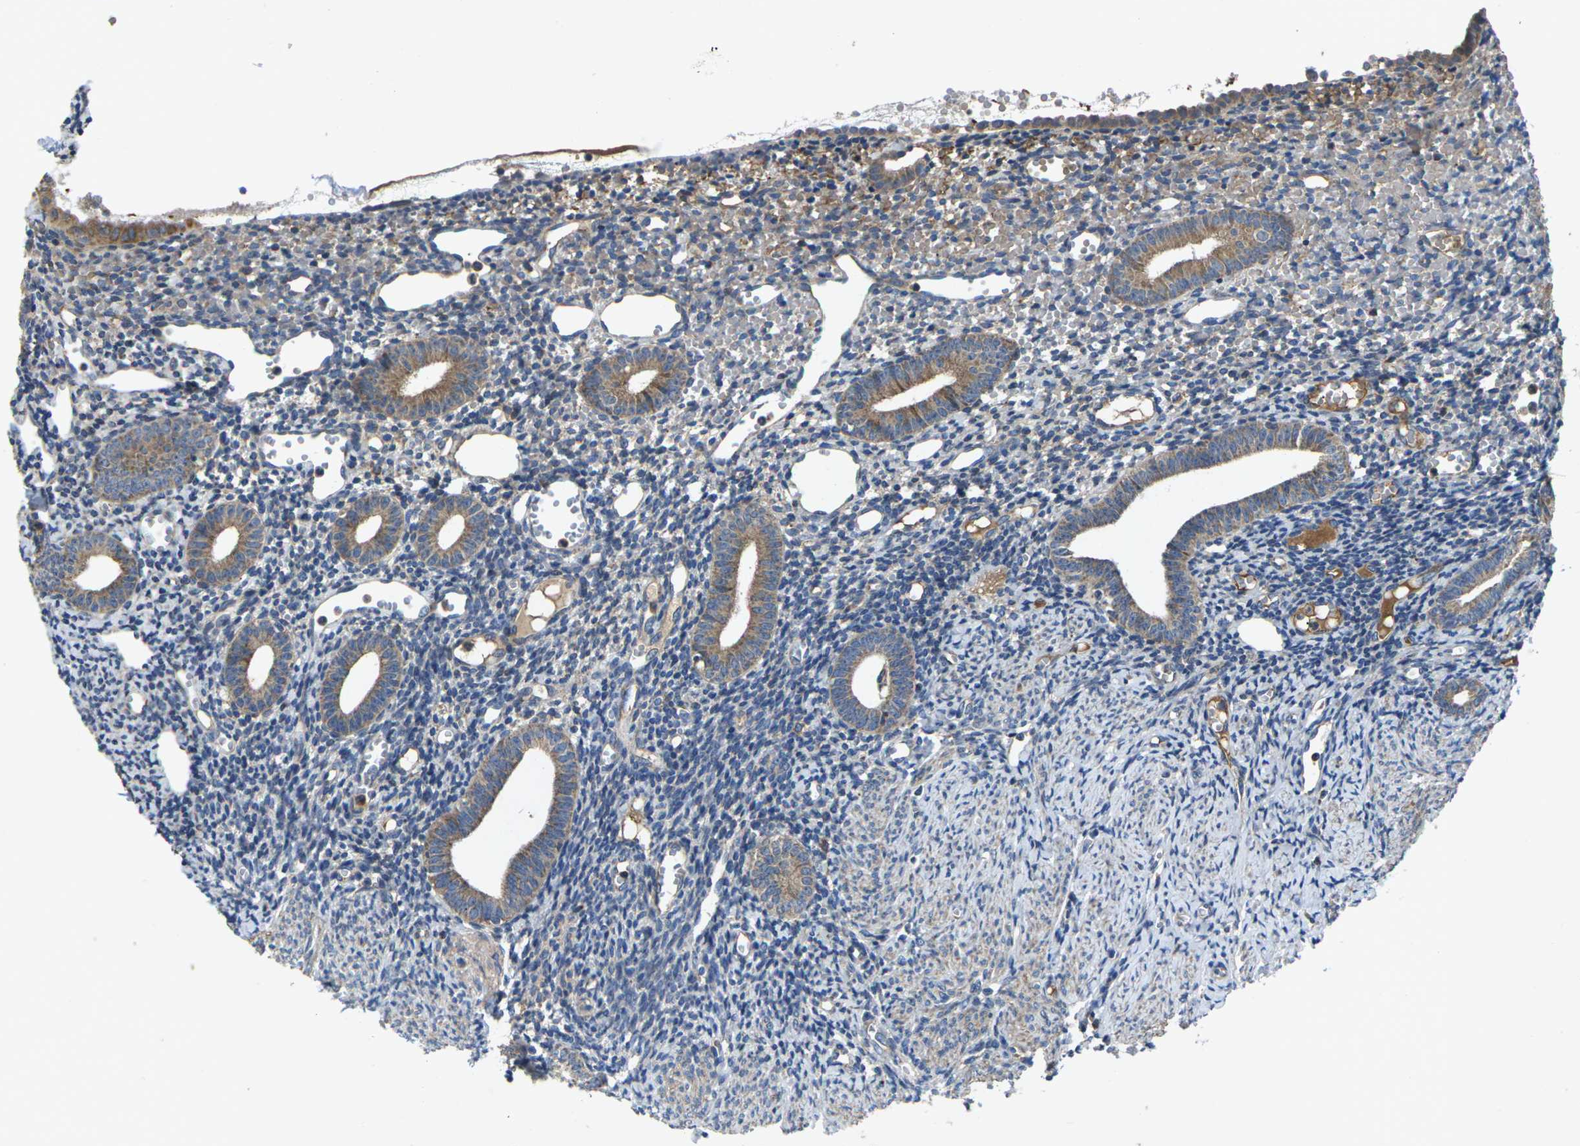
{"staining": {"intensity": "negative", "quantity": "none", "location": "none"}, "tissue": "endometrium", "cell_type": "Cells in endometrial stroma", "image_type": "normal", "snomed": [{"axis": "morphology", "description": "Normal tissue, NOS"}, {"axis": "topography", "description": "Endometrium"}], "caption": "High magnification brightfield microscopy of benign endometrium stained with DAB (brown) and counterstained with hematoxylin (blue): cells in endometrial stroma show no significant expression.", "gene": "KIF1B", "patient": {"sex": "female", "age": 50}}